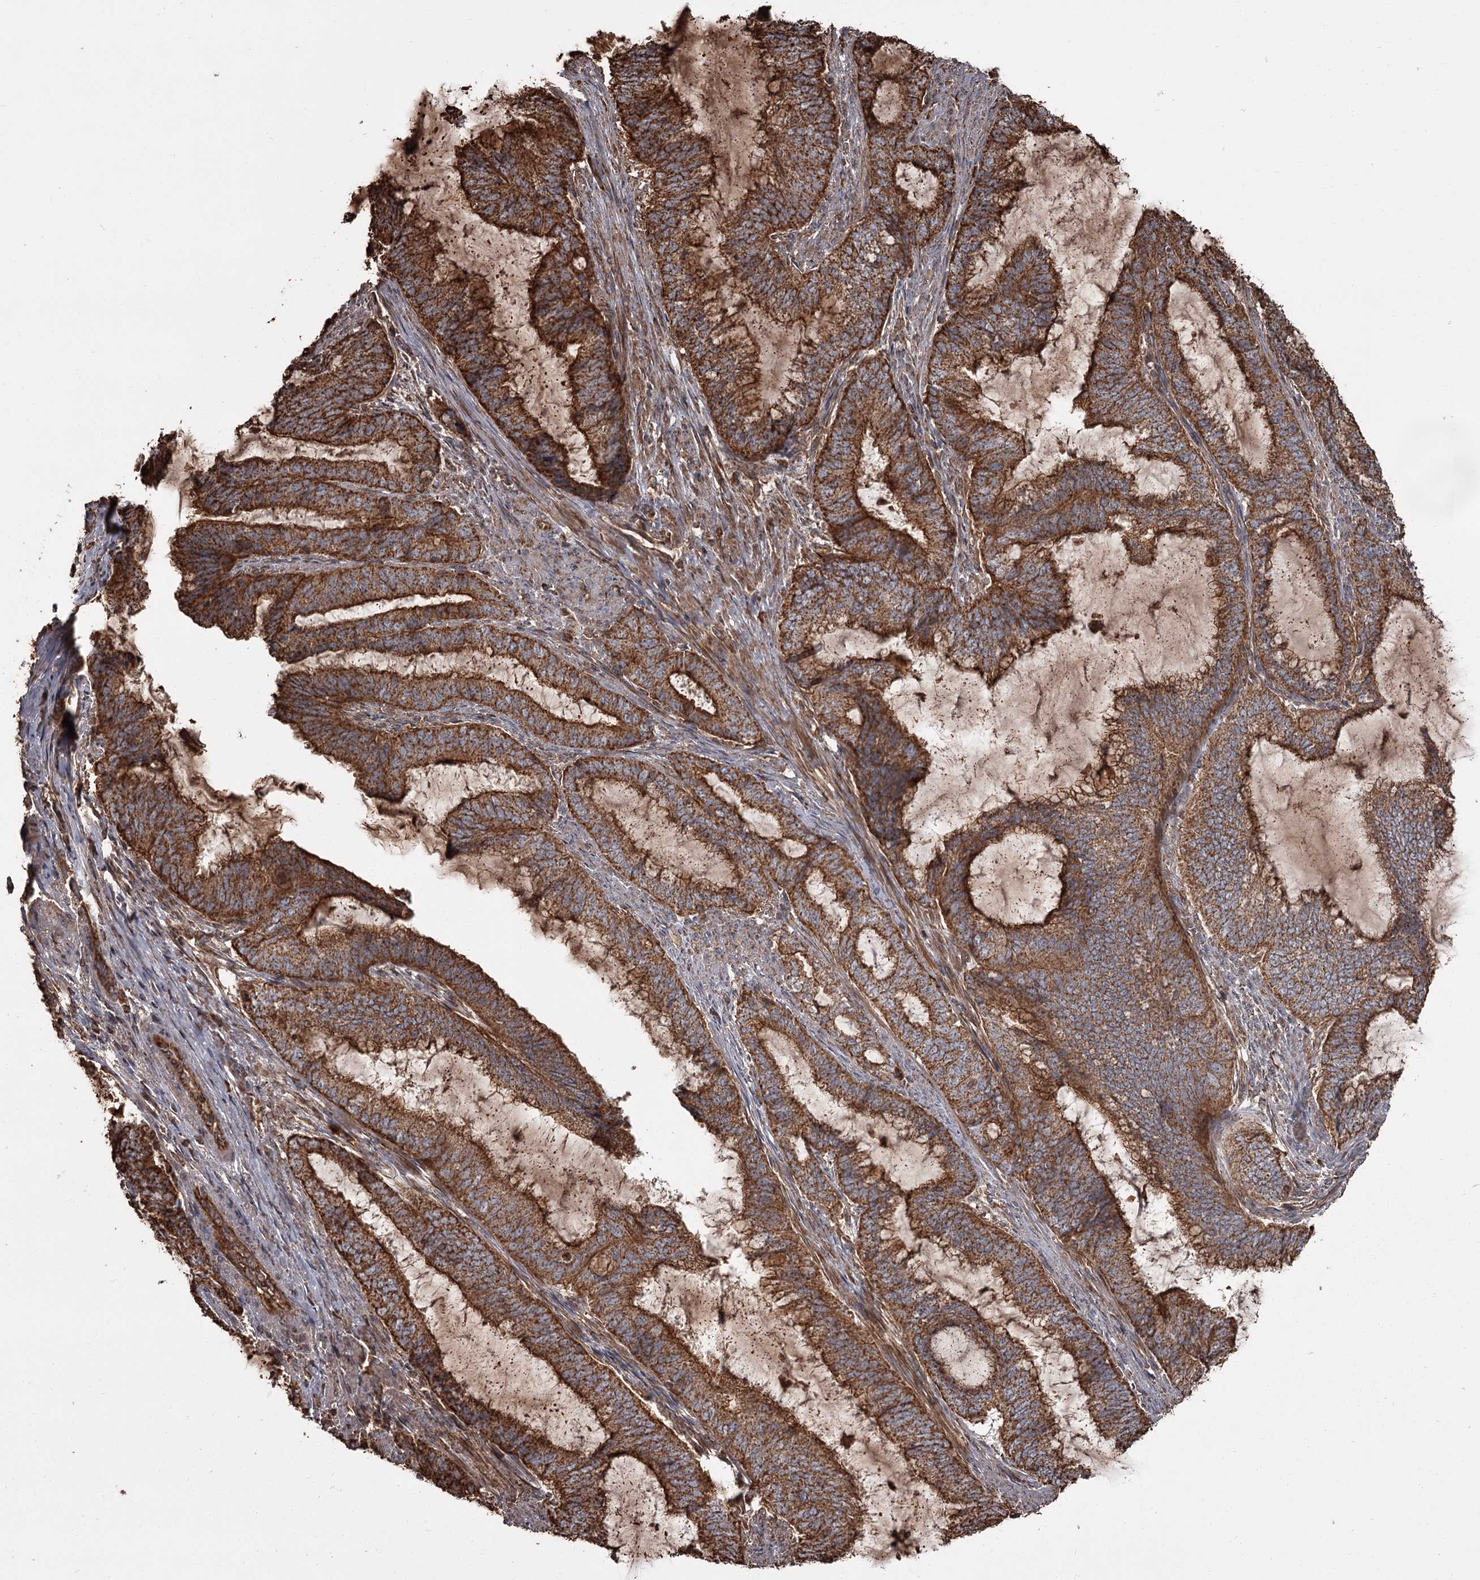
{"staining": {"intensity": "strong", "quantity": ">75%", "location": "cytoplasmic/membranous"}, "tissue": "endometrial cancer", "cell_type": "Tumor cells", "image_type": "cancer", "snomed": [{"axis": "morphology", "description": "Adenocarcinoma, NOS"}, {"axis": "topography", "description": "Endometrium"}], "caption": "This is a histology image of IHC staining of adenocarcinoma (endometrial), which shows strong positivity in the cytoplasmic/membranous of tumor cells.", "gene": "THAP9", "patient": {"sex": "female", "age": 51}}